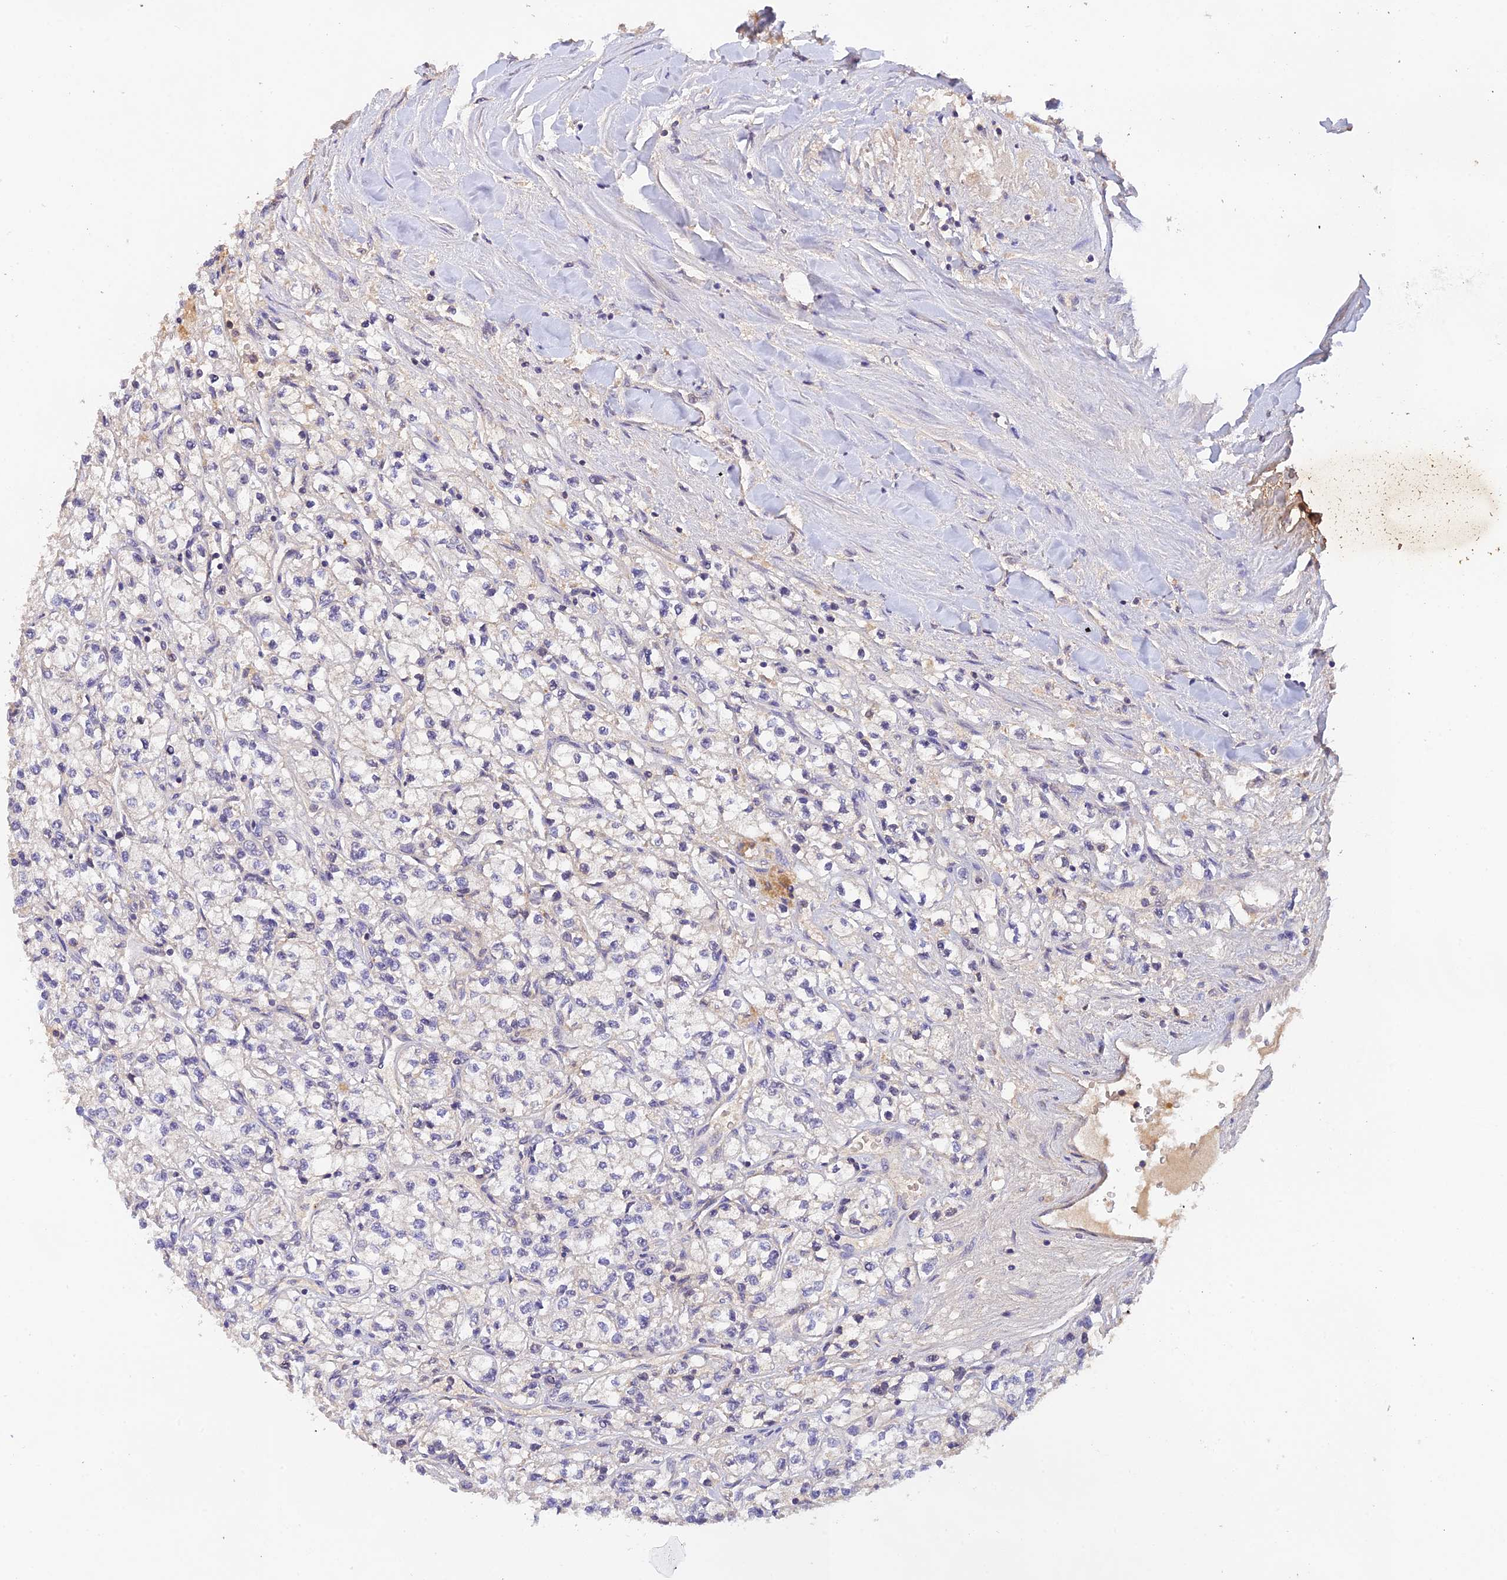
{"staining": {"intensity": "negative", "quantity": "none", "location": "none"}, "tissue": "renal cancer", "cell_type": "Tumor cells", "image_type": "cancer", "snomed": [{"axis": "morphology", "description": "Adenocarcinoma, NOS"}, {"axis": "topography", "description": "Kidney"}], "caption": "This is a image of immunohistochemistry (IHC) staining of renal cancer, which shows no expression in tumor cells. The staining is performed using DAB brown chromogen with nuclei counter-stained in using hematoxylin.", "gene": "ZNF436", "patient": {"sex": "male", "age": 80}}